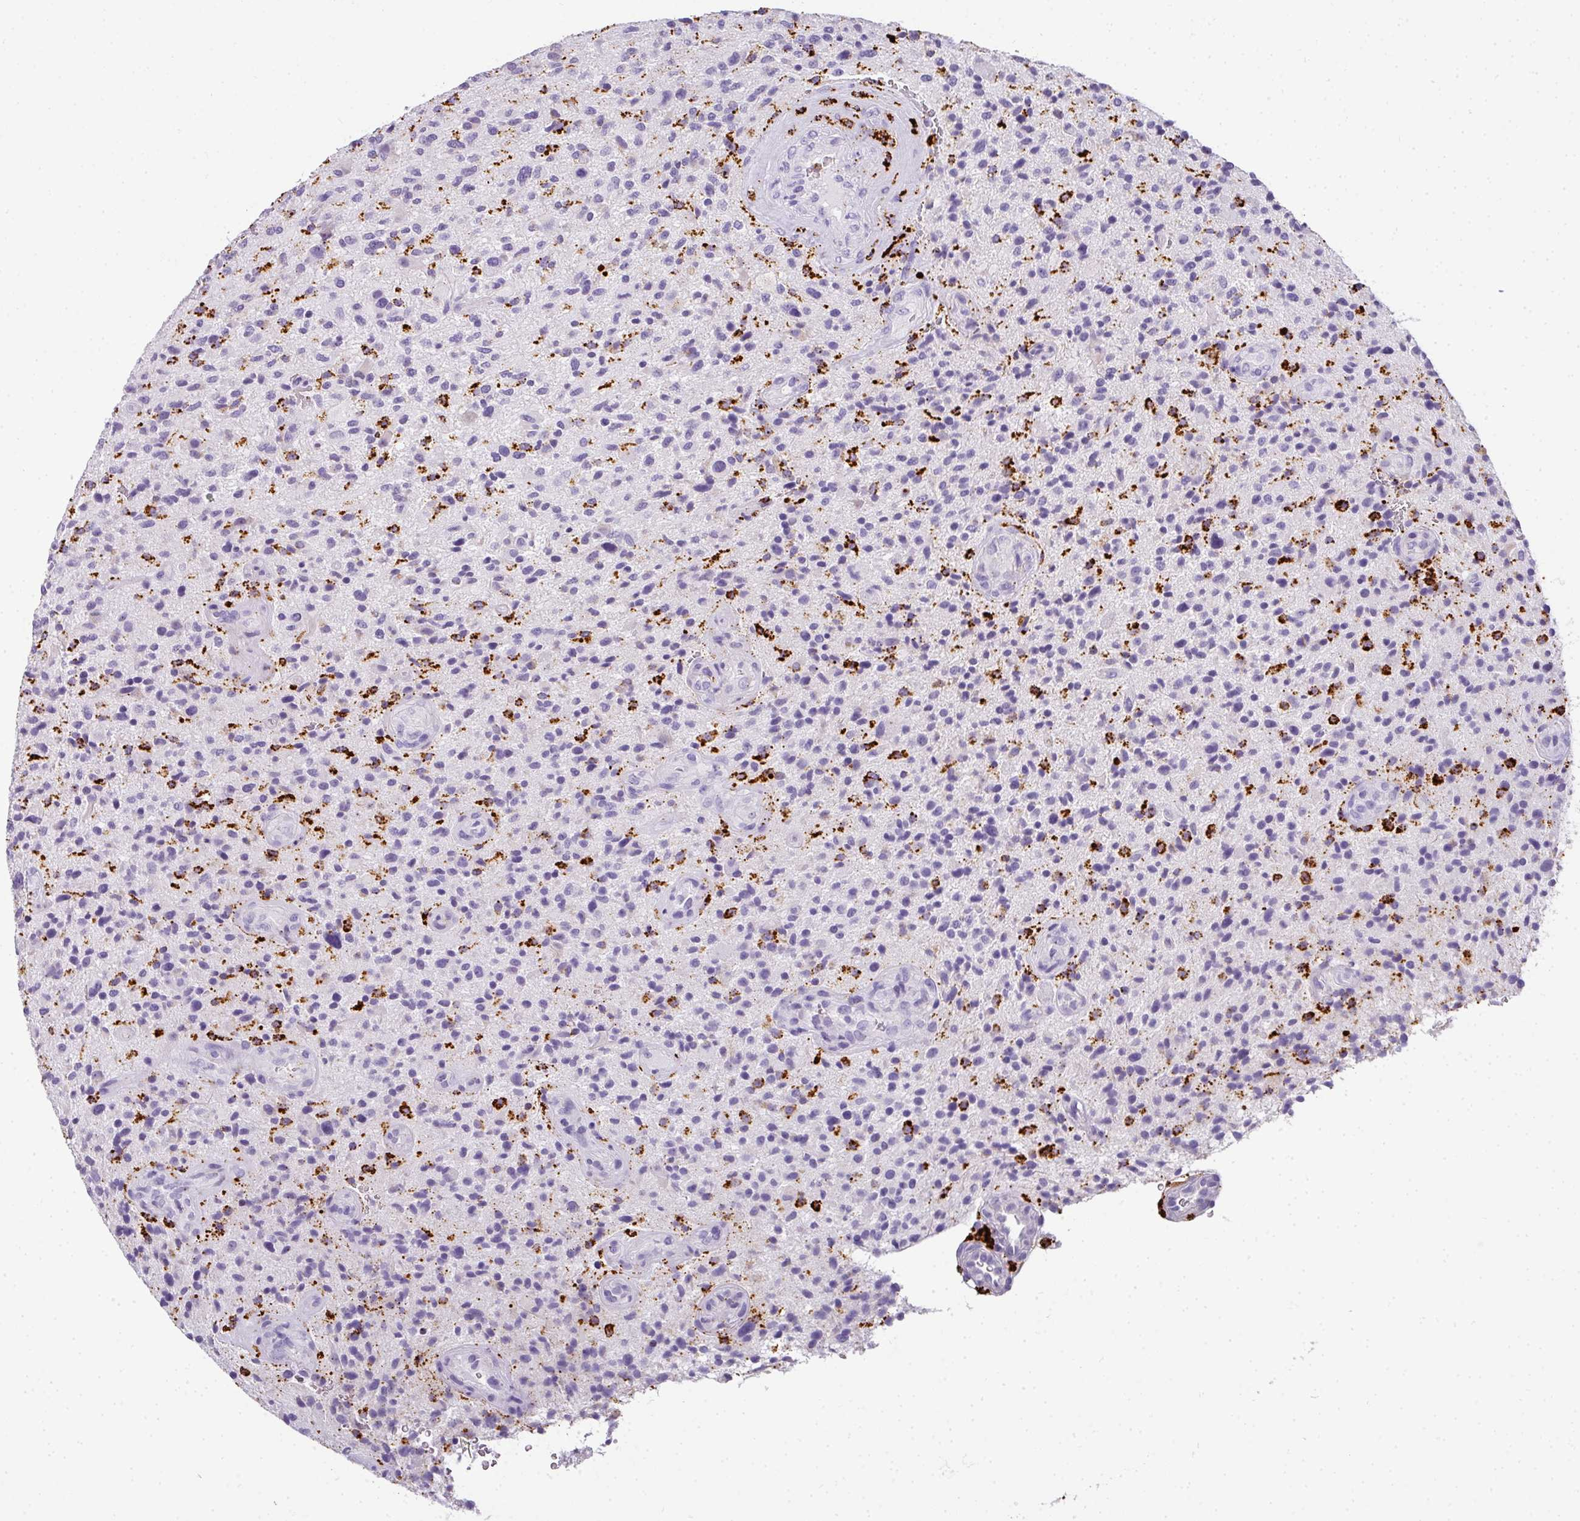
{"staining": {"intensity": "negative", "quantity": "none", "location": "none"}, "tissue": "glioma", "cell_type": "Tumor cells", "image_type": "cancer", "snomed": [{"axis": "morphology", "description": "Glioma, malignant, High grade"}, {"axis": "topography", "description": "Brain"}], "caption": "This is an immunohistochemistry micrograph of human malignant glioma (high-grade). There is no staining in tumor cells.", "gene": "MMACHC", "patient": {"sex": "male", "age": 47}}